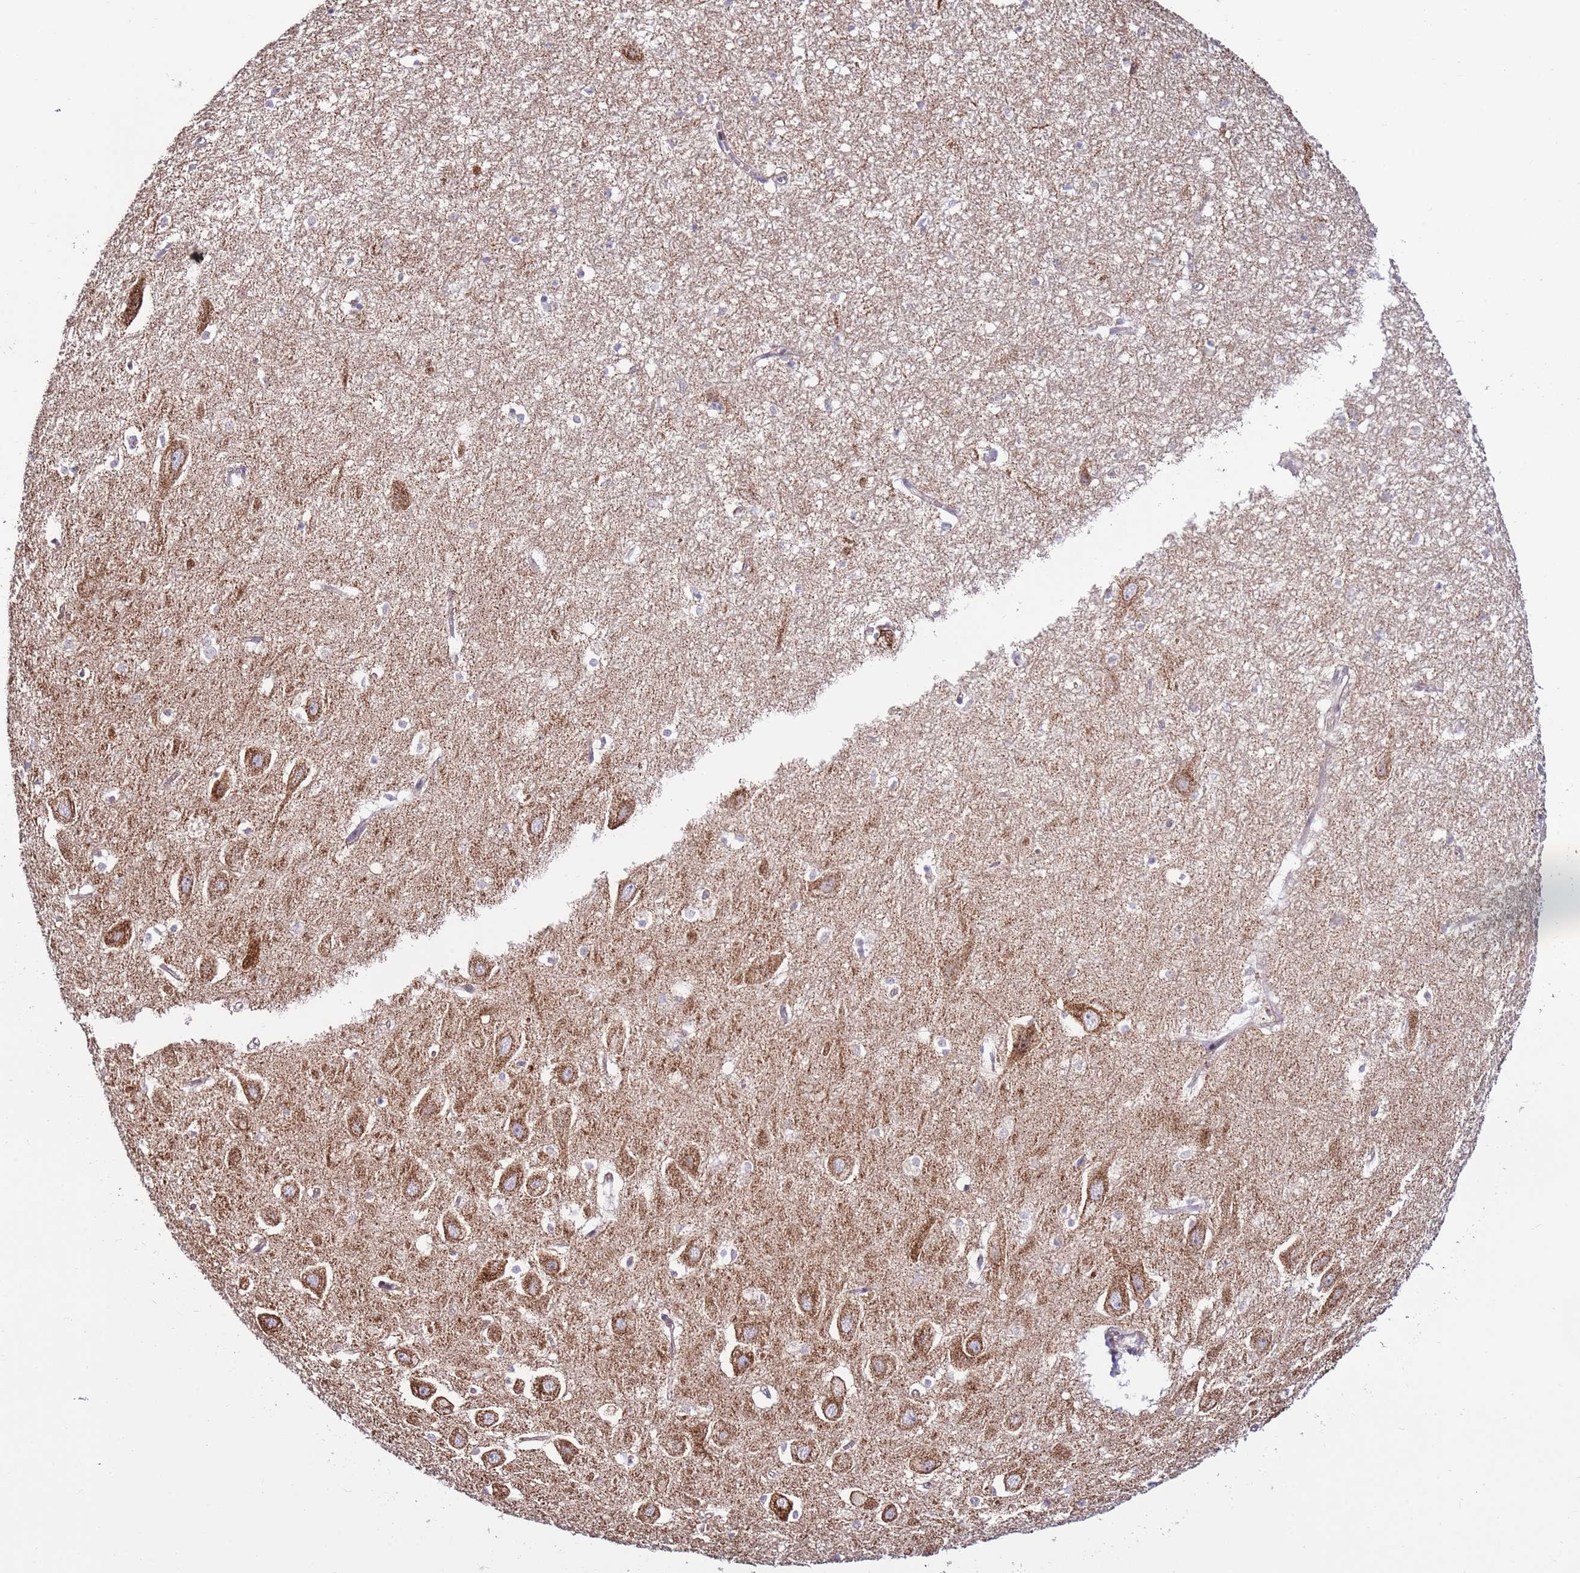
{"staining": {"intensity": "negative", "quantity": "none", "location": "none"}, "tissue": "hippocampus", "cell_type": "Glial cells", "image_type": "normal", "snomed": [{"axis": "morphology", "description": "Normal tissue, NOS"}, {"axis": "topography", "description": "Hippocampus"}], "caption": "Micrograph shows no significant protein staining in glial cells of normal hippocampus.", "gene": "EVA1B", "patient": {"sex": "female", "age": 64}}